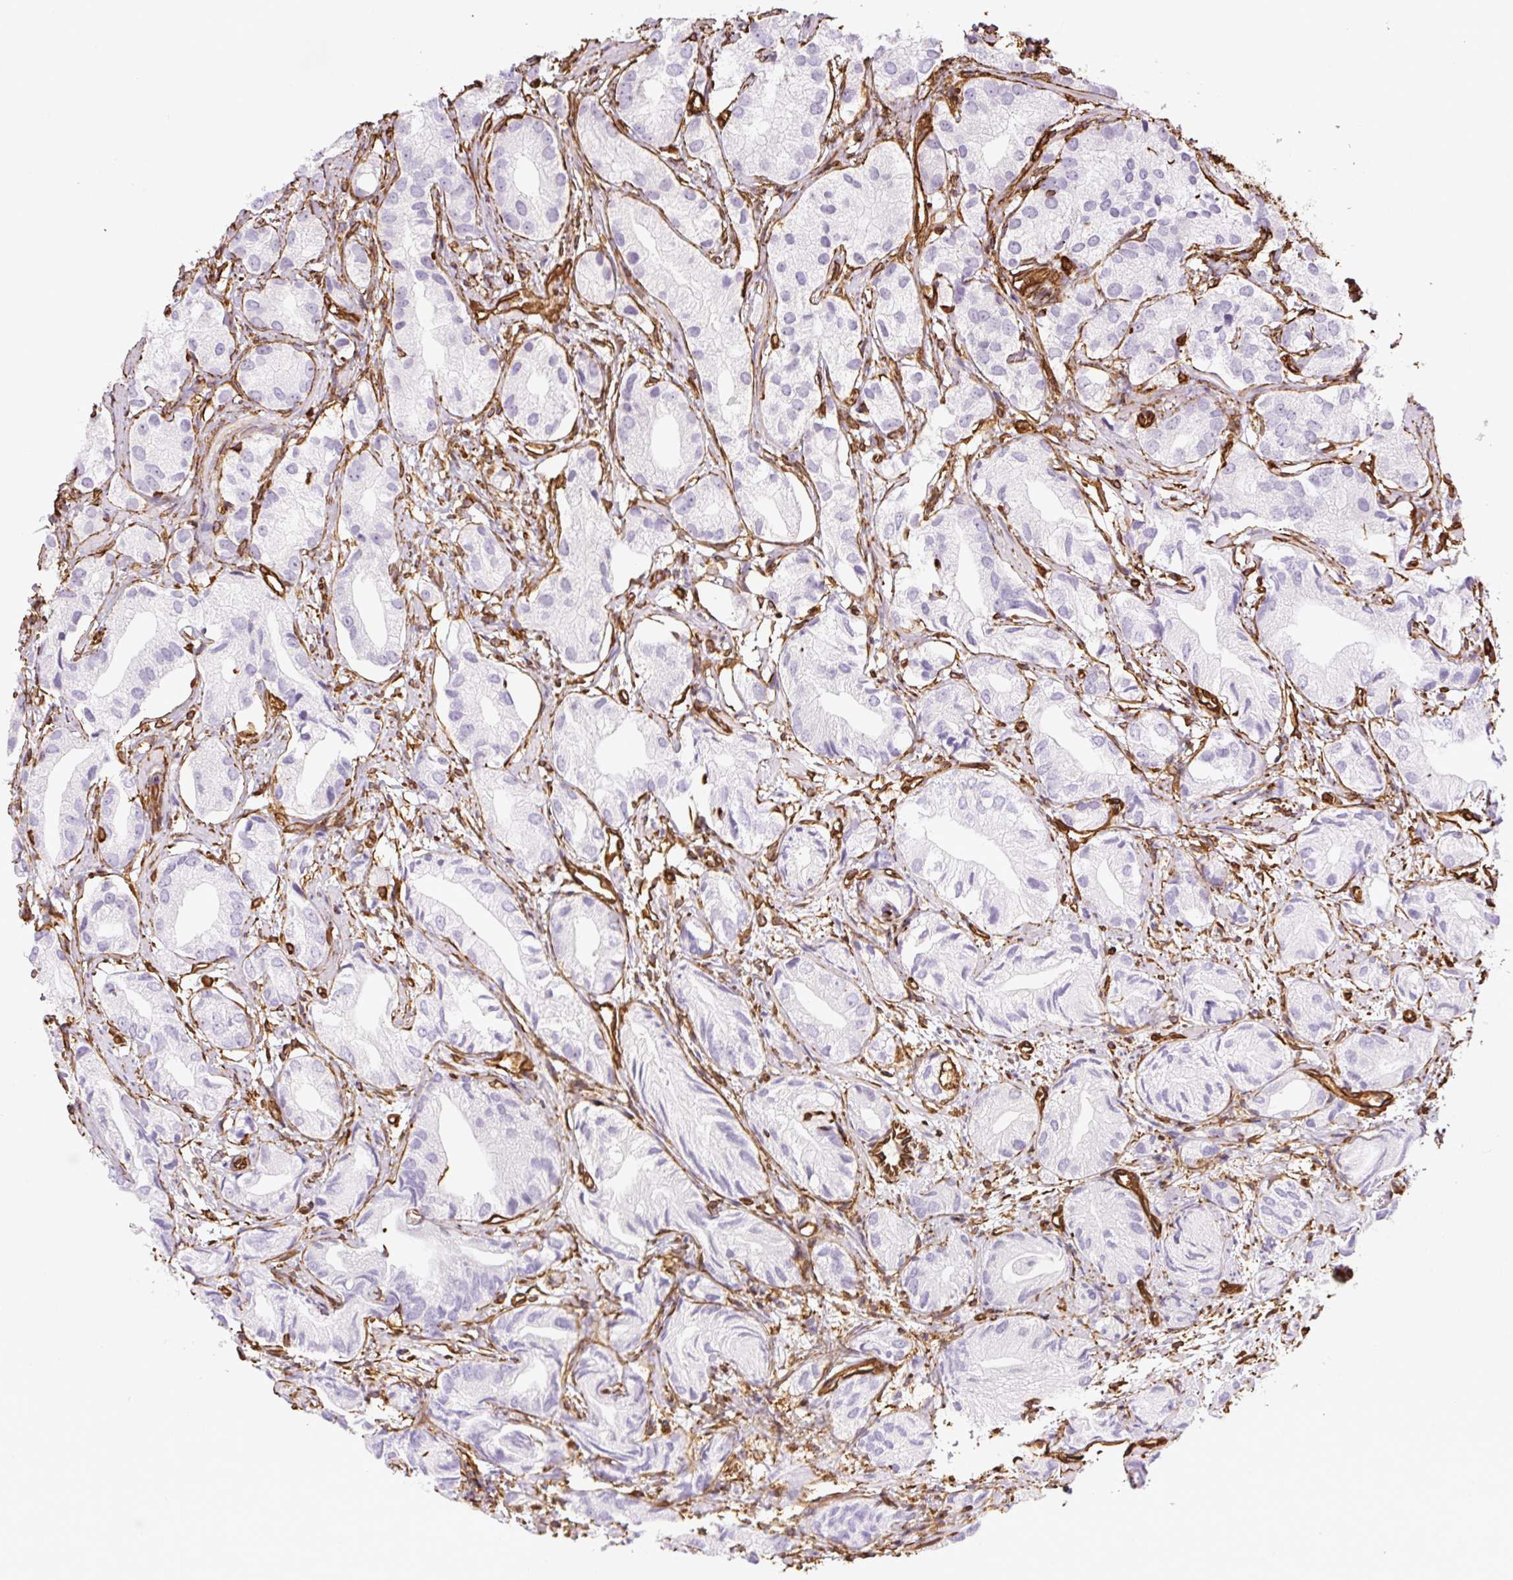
{"staining": {"intensity": "negative", "quantity": "none", "location": "none"}, "tissue": "prostate cancer", "cell_type": "Tumor cells", "image_type": "cancer", "snomed": [{"axis": "morphology", "description": "Adenocarcinoma, High grade"}, {"axis": "topography", "description": "Prostate"}], "caption": "This is an IHC photomicrograph of human high-grade adenocarcinoma (prostate). There is no staining in tumor cells.", "gene": "VIM", "patient": {"sex": "male", "age": 82}}